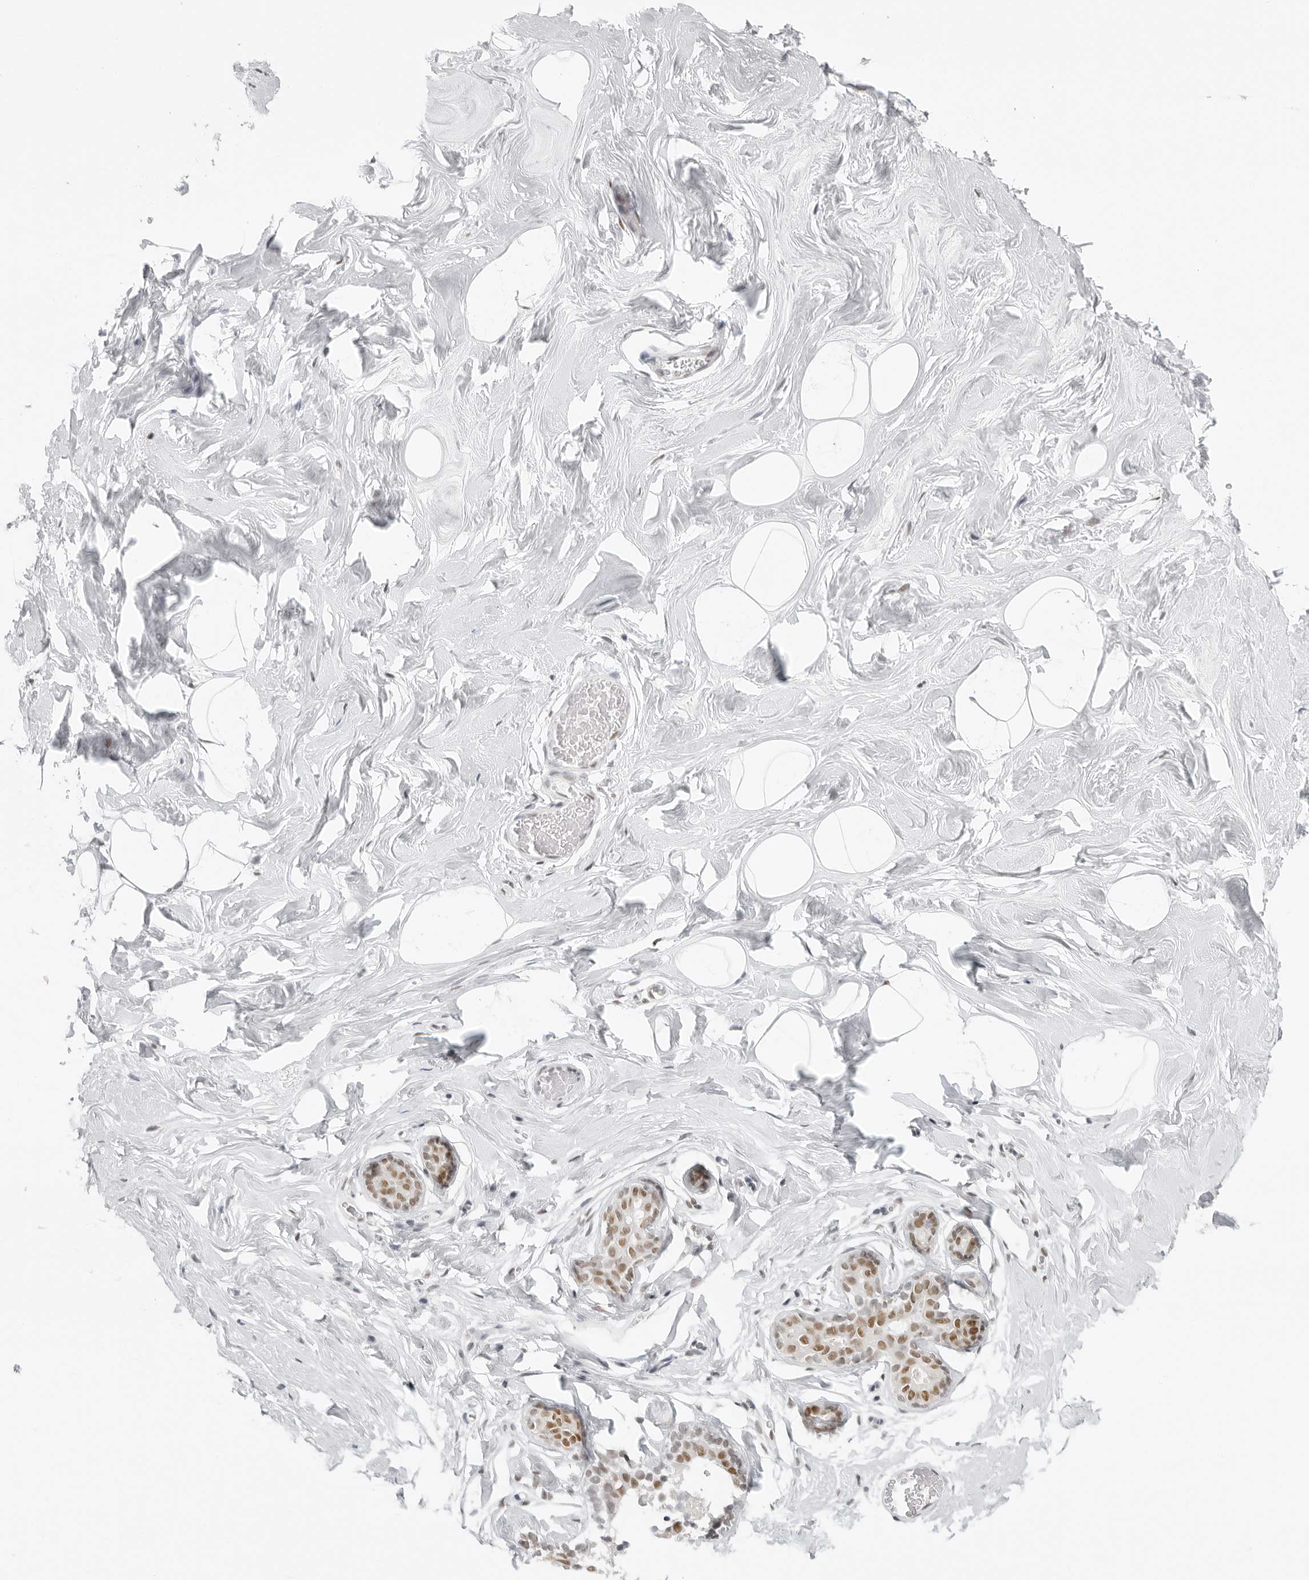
{"staining": {"intensity": "weak", "quantity": "<25%", "location": "nuclear"}, "tissue": "adipose tissue", "cell_type": "Adipocytes", "image_type": "normal", "snomed": [{"axis": "morphology", "description": "Normal tissue, NOS"}, {"axis": "morphology", "description": "Fibrosis, NOS"}, {"axis": "topography", "description": "Breast"}, {"axis": "topography", "description": "Adipose tissue"}], "caption": "This is an IHC micrograph of normal human adipose tissue. There is no positivity in adipocytes.", "gene": "RPA2", "patient": {"sex": "female", "age": 39}}